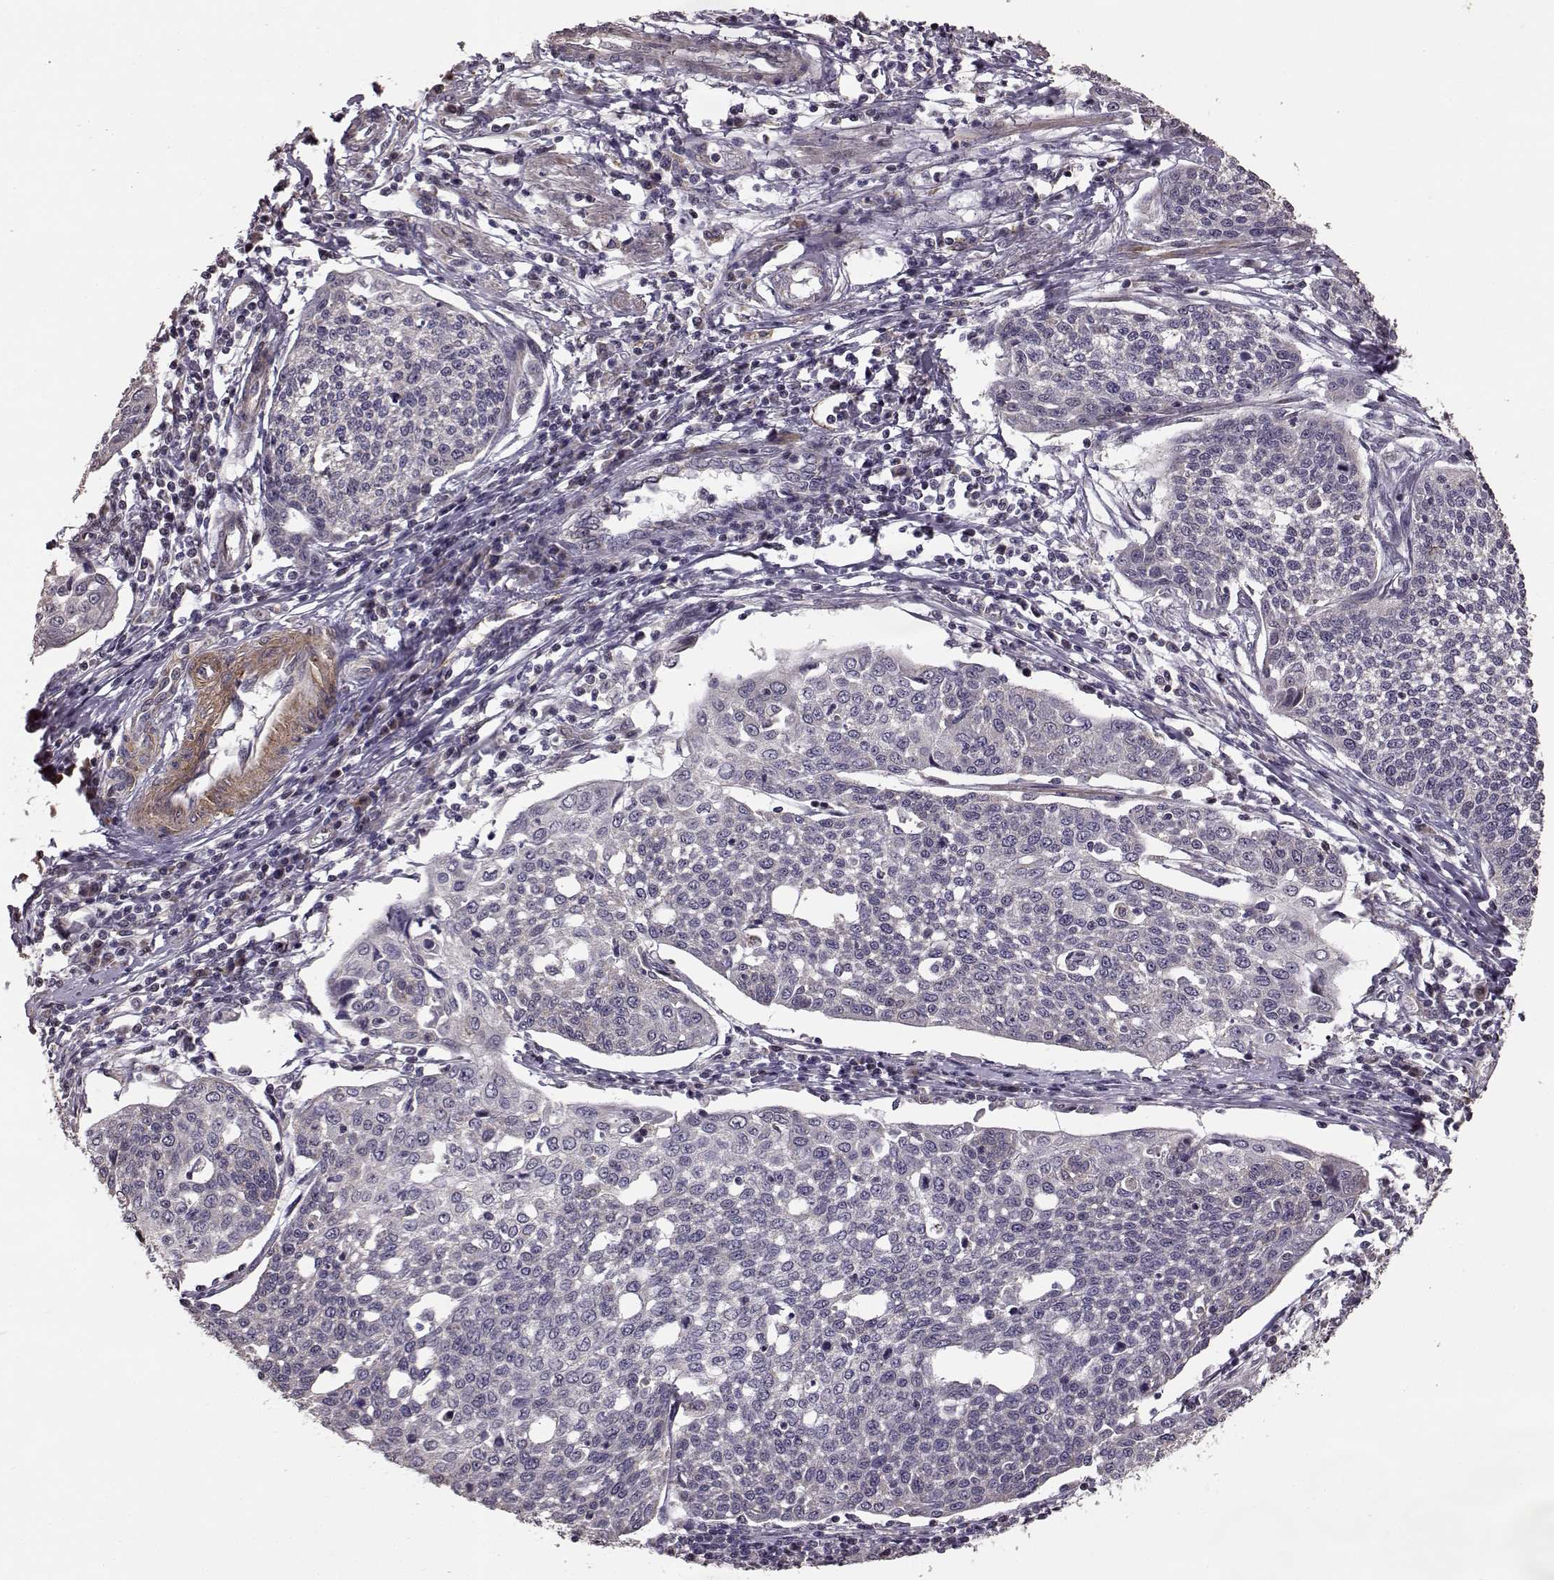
{"staining": {"intensity": "negative", "quantity": "none", "location": "none"}, "tissue": "cervical cancer", "cell_type": "Tumor cells", "image_type": "cancer", "snomed": [{"axis": "morphology", "description": "Squamous cell carcinoma, NOS"}, {"axis": "topography", "description": "Cervix"}], "caption": "This is an IHC histopathology image of cervical cancer. There is no positivity in tumor cells.", "gene": "BACH2", "patient": {"sex": "female", "age": 34}}